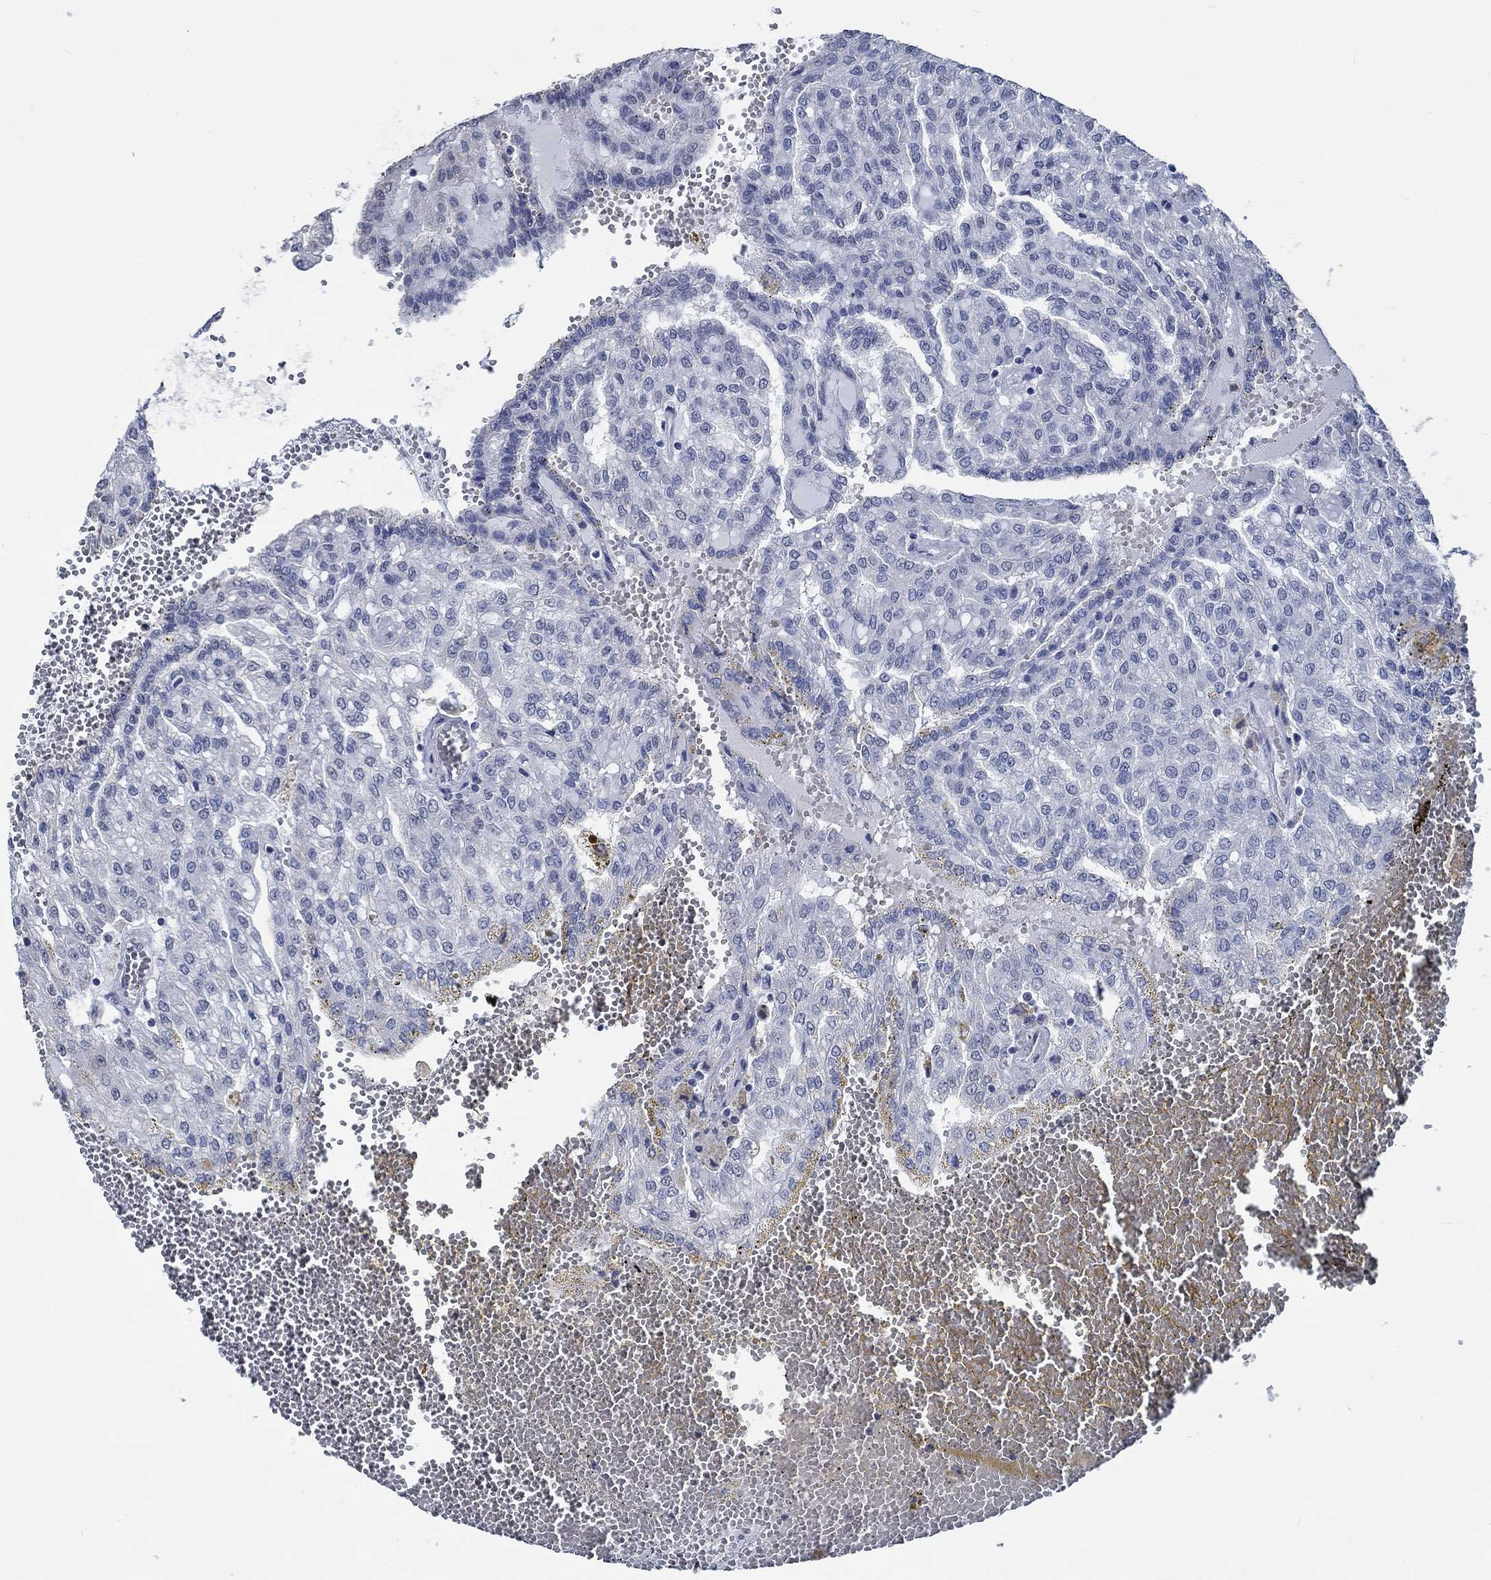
{"staining": {"intensity": "negative", "quantity": "none", "location": "none"}, "tissue": "renal cancer", "cell_type": "Tumor cells", "image_type": "cancer", "snomed": [{"axis": "morphology", "description": "Adenocarcinoma, NOS"}, {"axis": "topography", "description": "Kidney"}], "caption": "This is an immunohistochemistry (IHC) image of renal cancer (adenocarcinoma). There is no staining in tumor cells.", "gene": "OBSCN", "patient": {"sex": "male", "age": 63}}